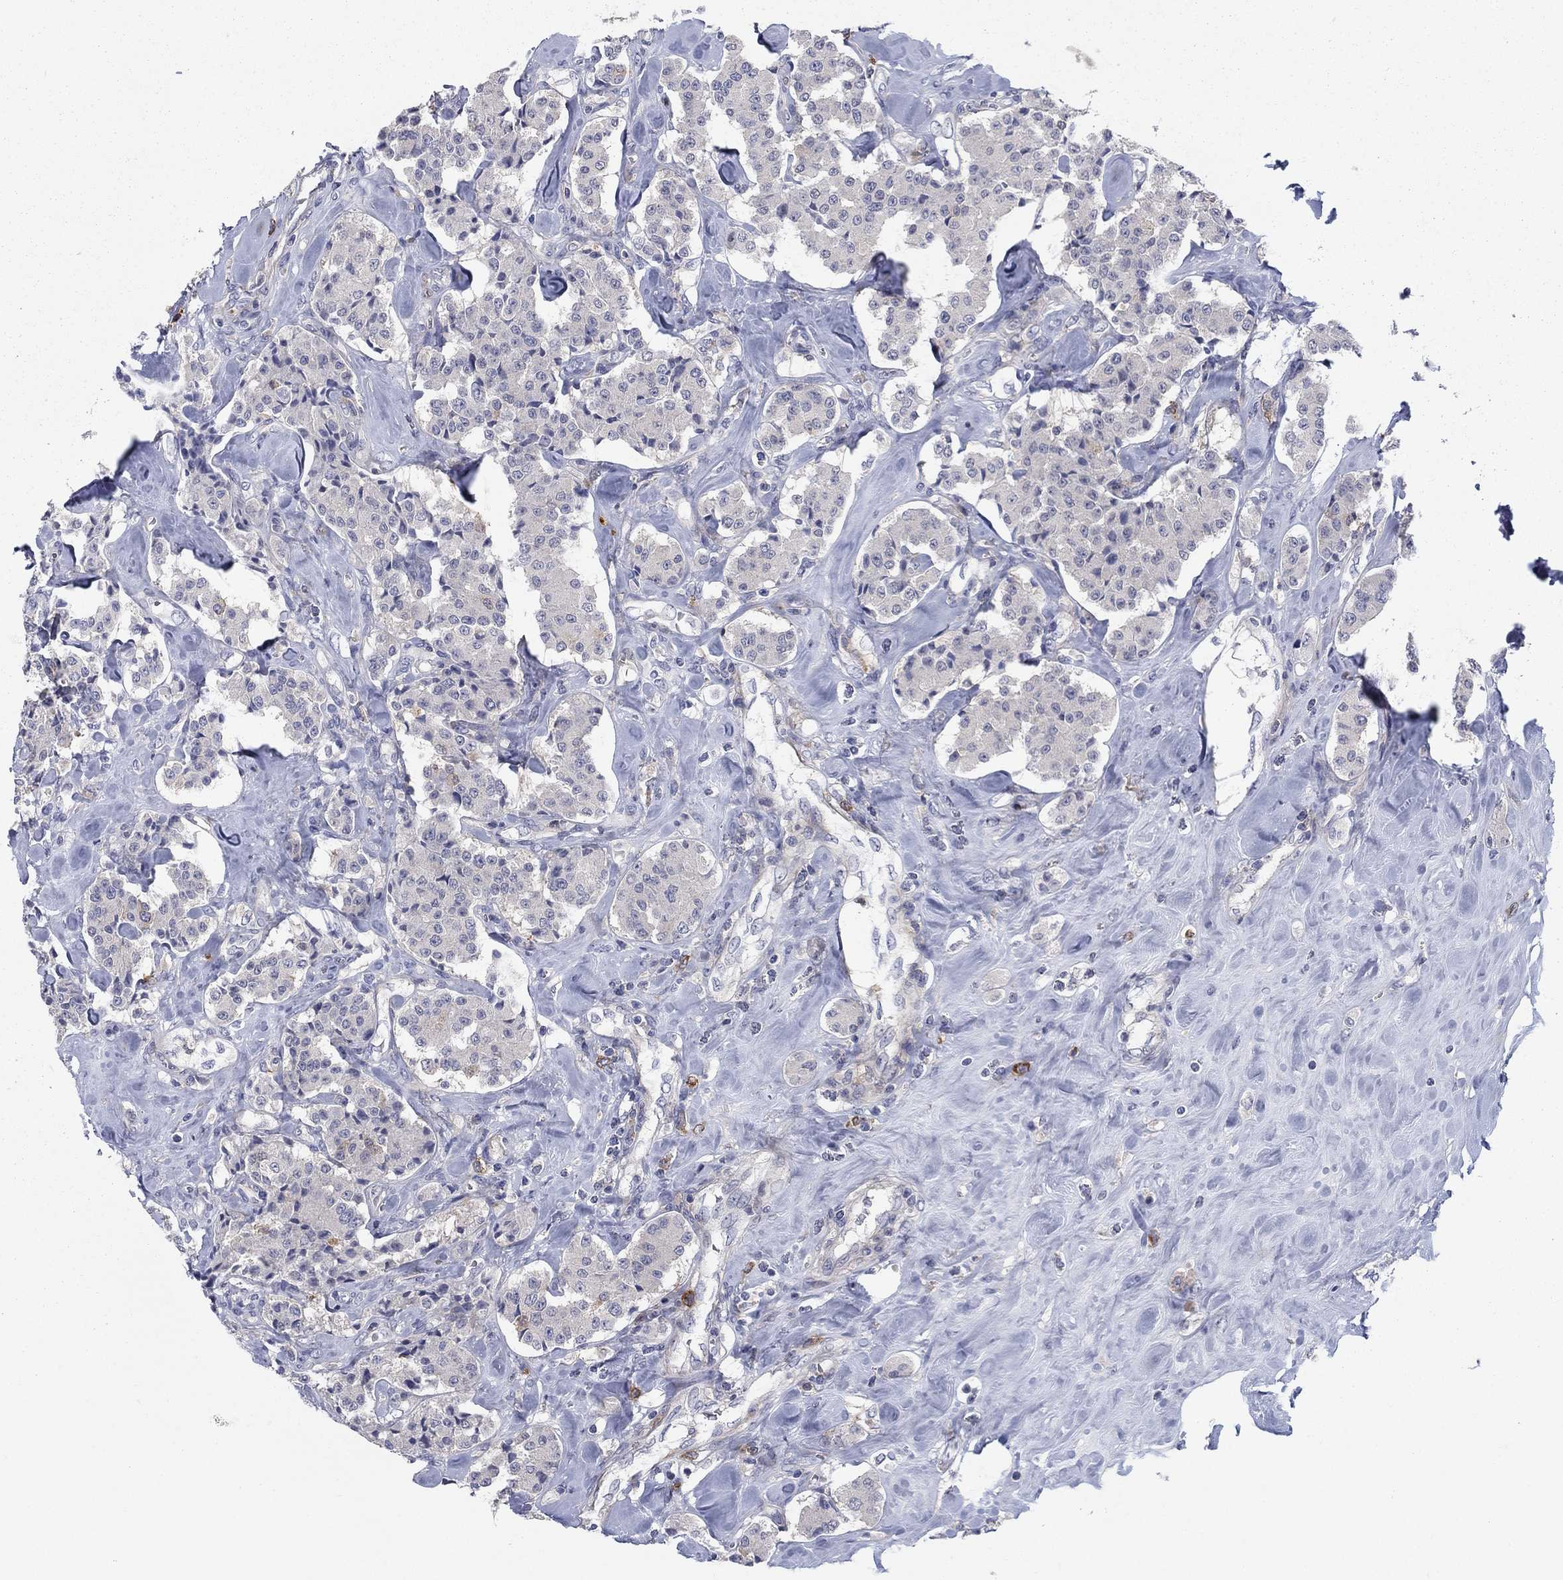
{"staining": {"intensity": "negative", "quantity": "none", "location": "none"}, "tissue": "carcinoid", "cell_type": "Tumor cells", "image_type": "cancer", "snomed": [{"axis": "morphology", "description": "Carcinoid, malignant, NOS"}, {"axis": "topography", "description": "Pancreas"}], "caption": "Immunohistochemistry (IHC) micrograph of neoplastic tissue: carcinoid (malignant) stained with DAB (3,3'-diaminobenzidine) exhibits no significant protein positivity in tumor cells. The staining is performed using DAB (3,3'-diaminobenzidine) brown chromogen with nuclei counter-stained in using hematoxylin.", "gene": "KIF15", "patient": {"sex": "male", "age": 41}}